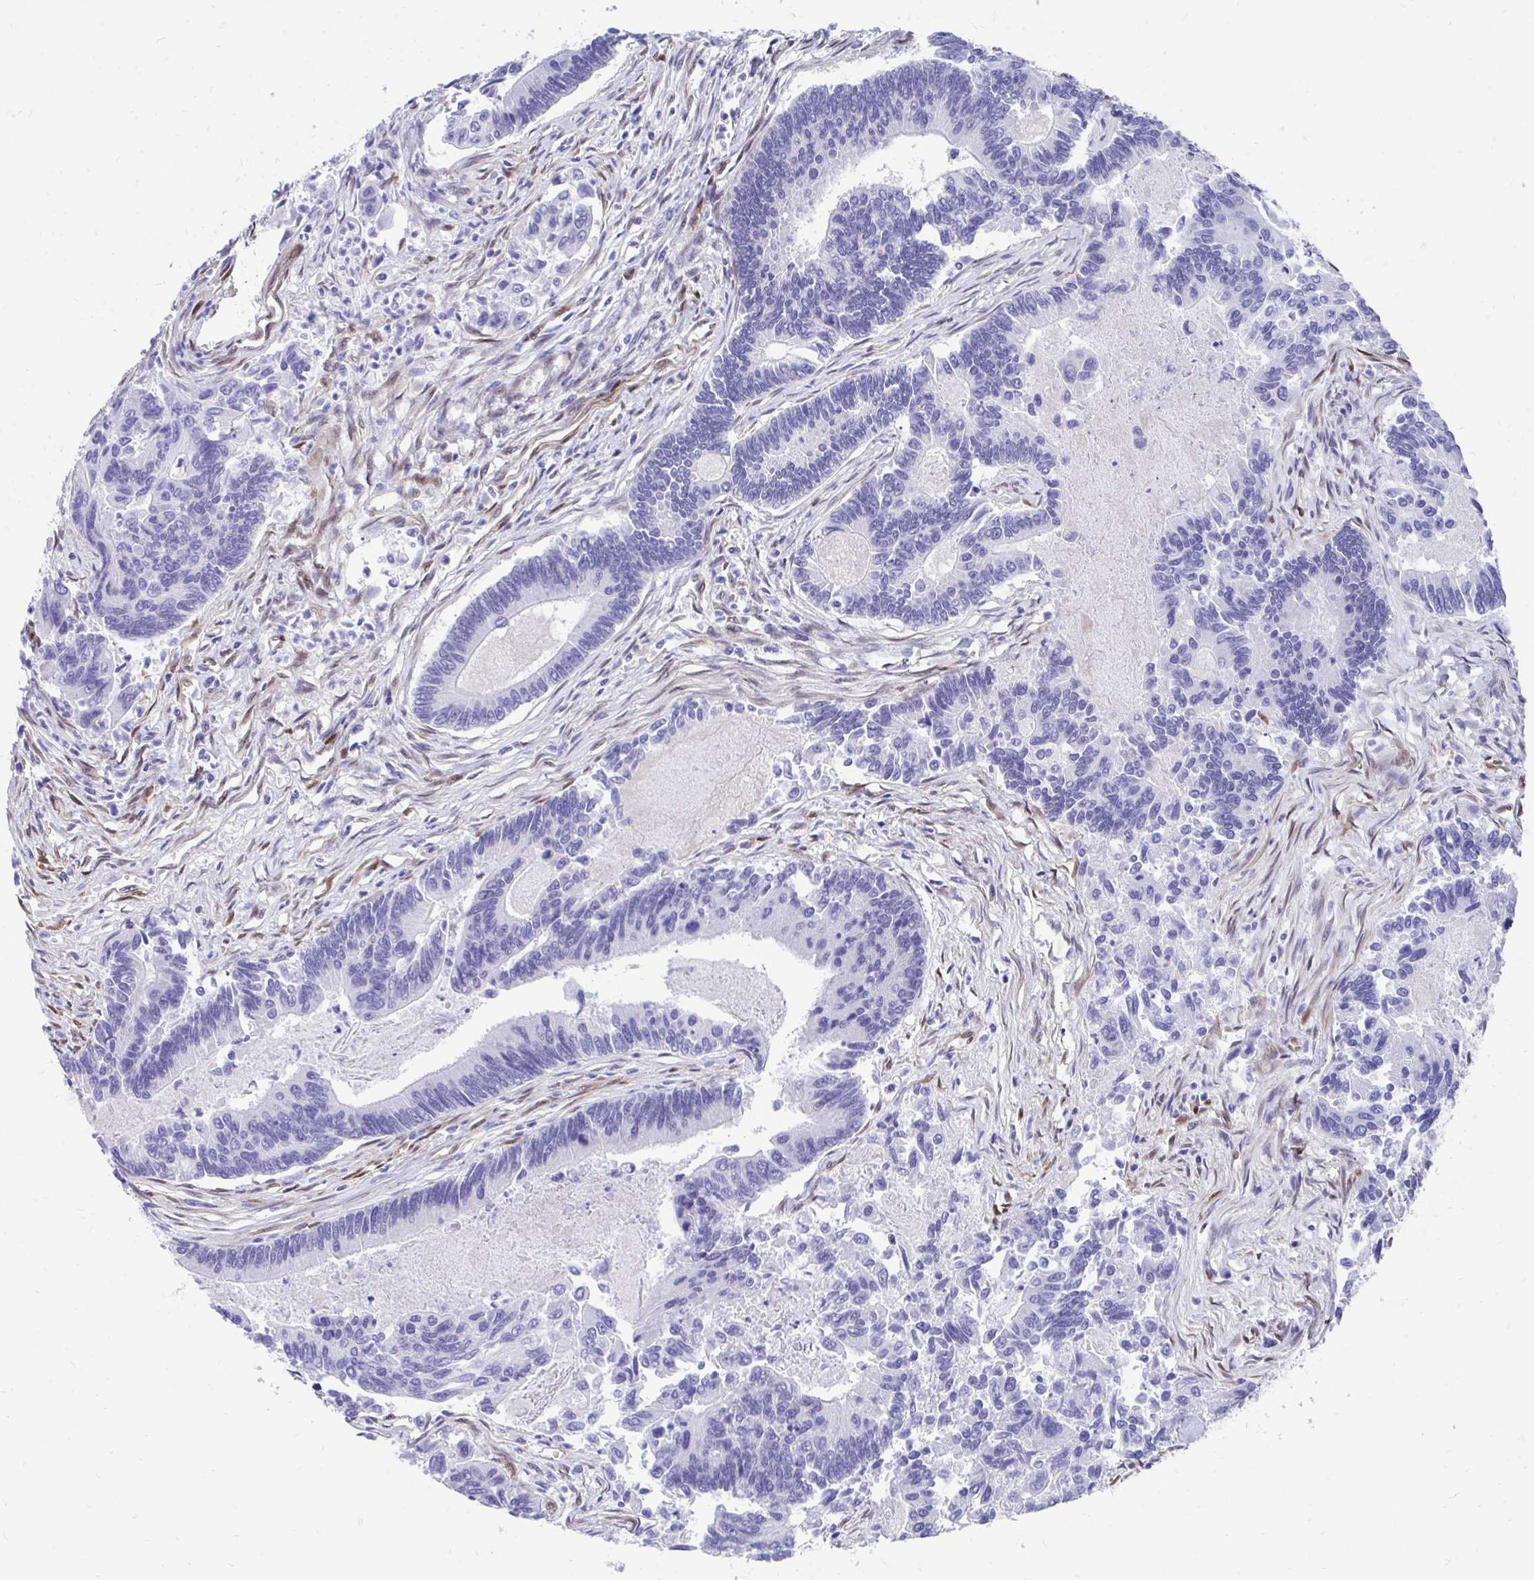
{"staining": {"intensity": "negative", "quantity": "none", "location": "none"}, "tissue": "colorectal cancer", "cell_type": "Tumor cells", "image_type": "cancer", "snomed": [{"axis": "morphology", "description": "Adenocarcinoma, NOS"}, {"axis": "topography", "description": "Colon"}], "caption": "Immunohistochemistry image of human colorectal cancer (adenocarcinoma) stained for a protein (brown), which demonstrates no expression in tumor cells.", "gene": "RBPMS", "patient": {"sex": "female", "age": 67}}